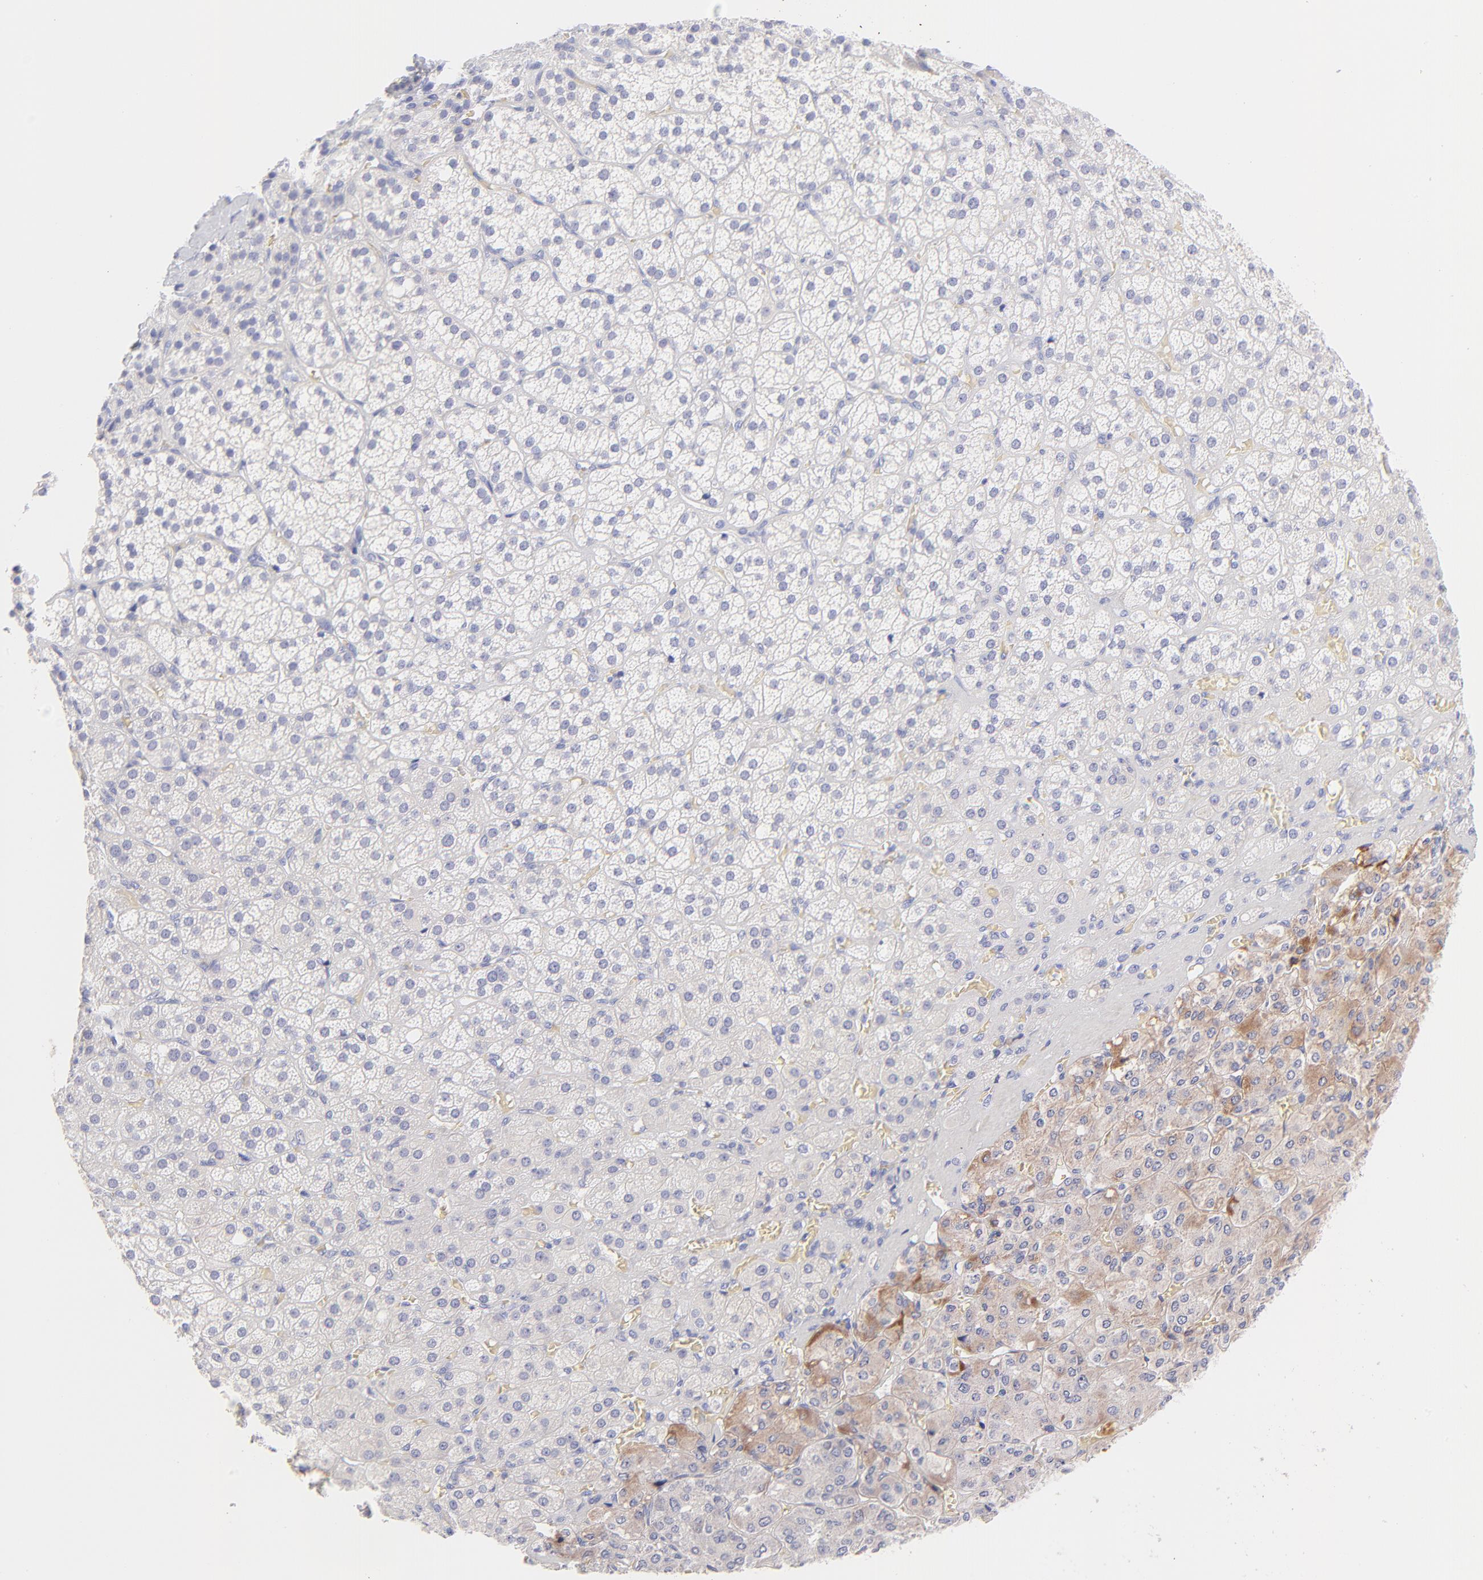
{"staining": {"intensity": "negative", "quantity": "none", "location": "none"}, "tissue": "adrenal gland", "cell_type": "Glandular cells", "image_type": "normal", "snomed": [{"axis": "morphology", "description": "Normal tissue, NOS"}, {"axis": "topography", "description": "Adrenal gland"}], "caption": "Immunohistochemistry (IHC) image of benign adrenal gland stained for a protein (brown), which demonstrates no positivity in glandular cells.", "gene": "FRMPD3", "patient": {"sex": "female", "age": 71}}